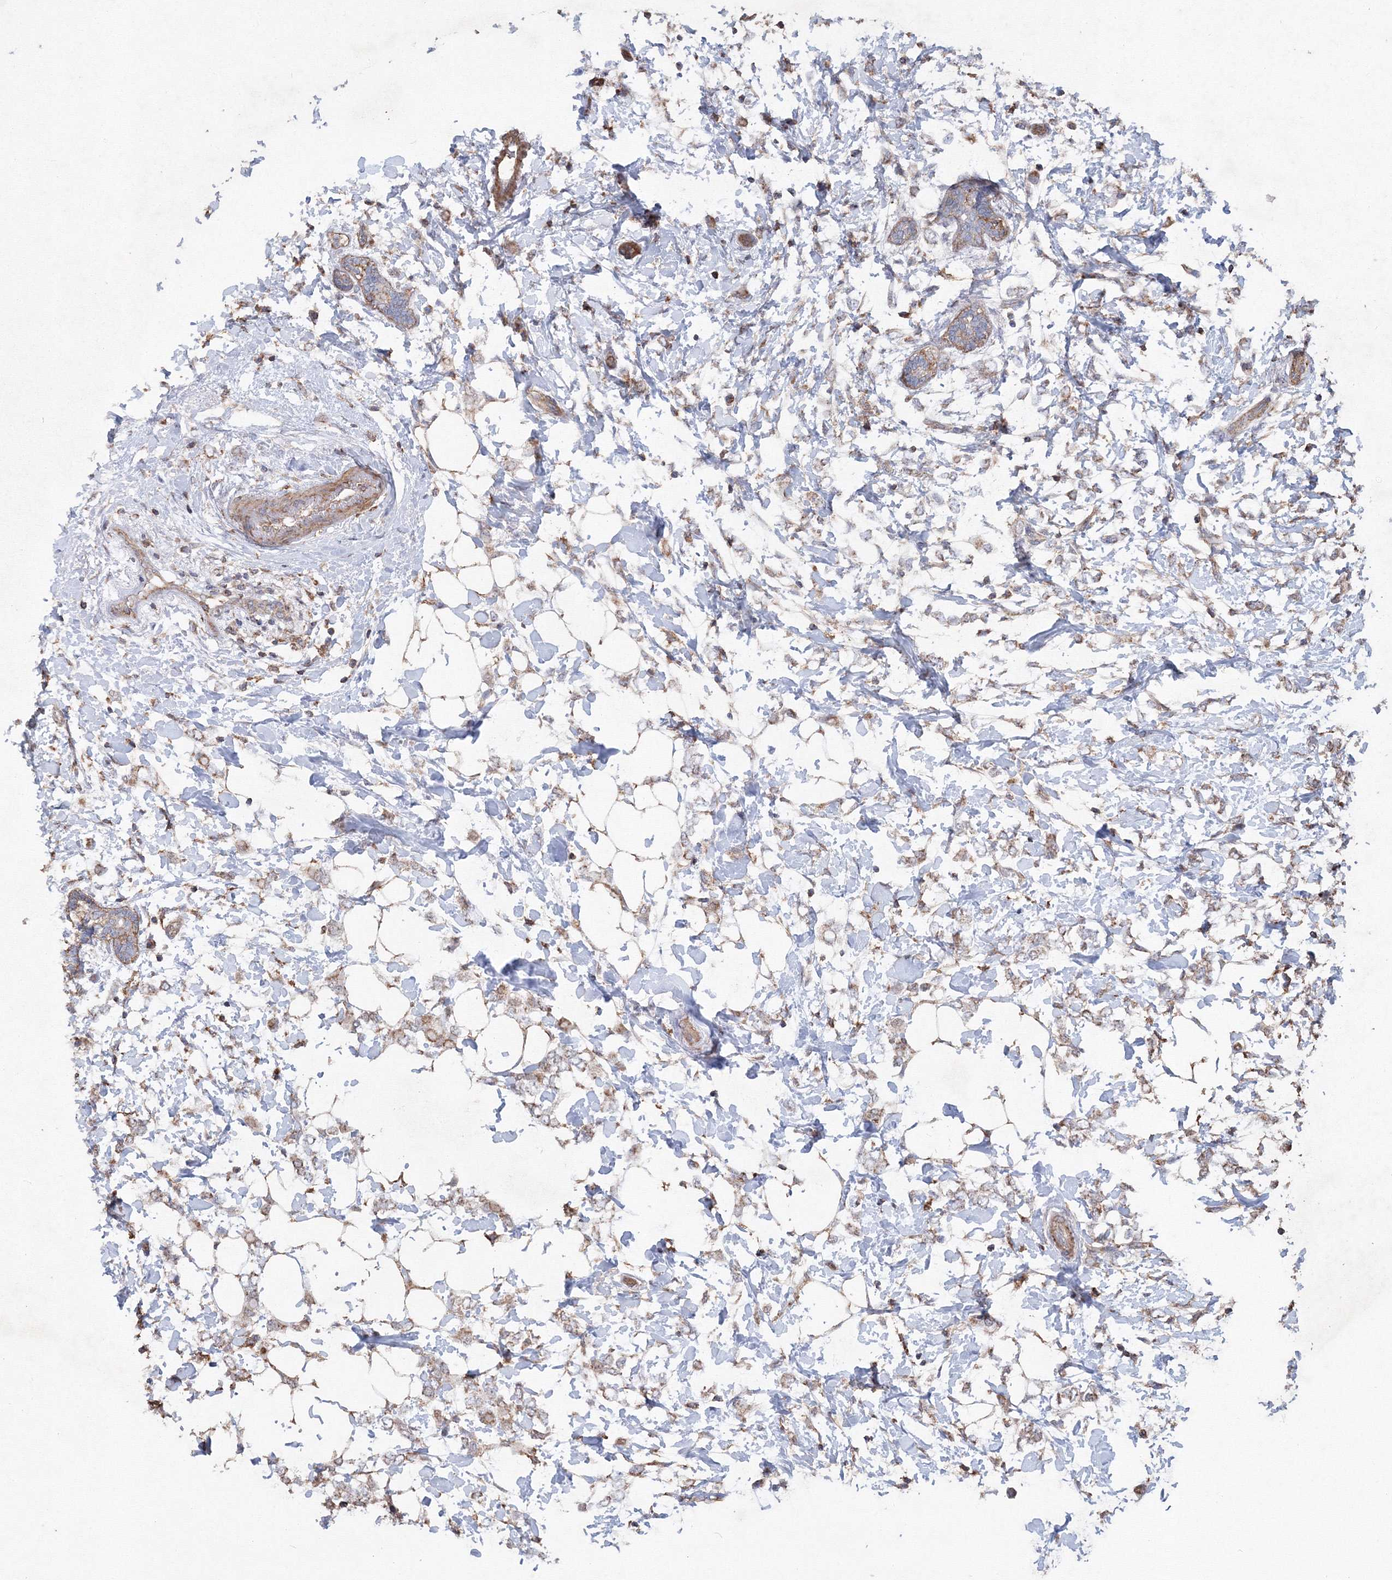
{"staining": {"intensity": "weak", "quantity": "25%-75%", "location": "cytoplasmic/membranous"}, "tissue": "breast cancer", "cell_type": "Tumor cells", "image_type": "cancer", "snomed": [{"axis": "morphology", "description": "Normal tissue, NOS"}, {"axis": "morphology", "description": "Lobular carcinoma"}, {"axis": "topography", "description": "Breast"}], "caption": "The photomicrograph displays immunohistochemical staining of breast cancer. There is weak cytoplasmic/membranous positivity is seen in about 25%-75% of tumor cells. (DAB IHC with brightfield microscopy, high magnification).", "gene": "TMEM139", "patient": {"sex": "female", "age": 47}}